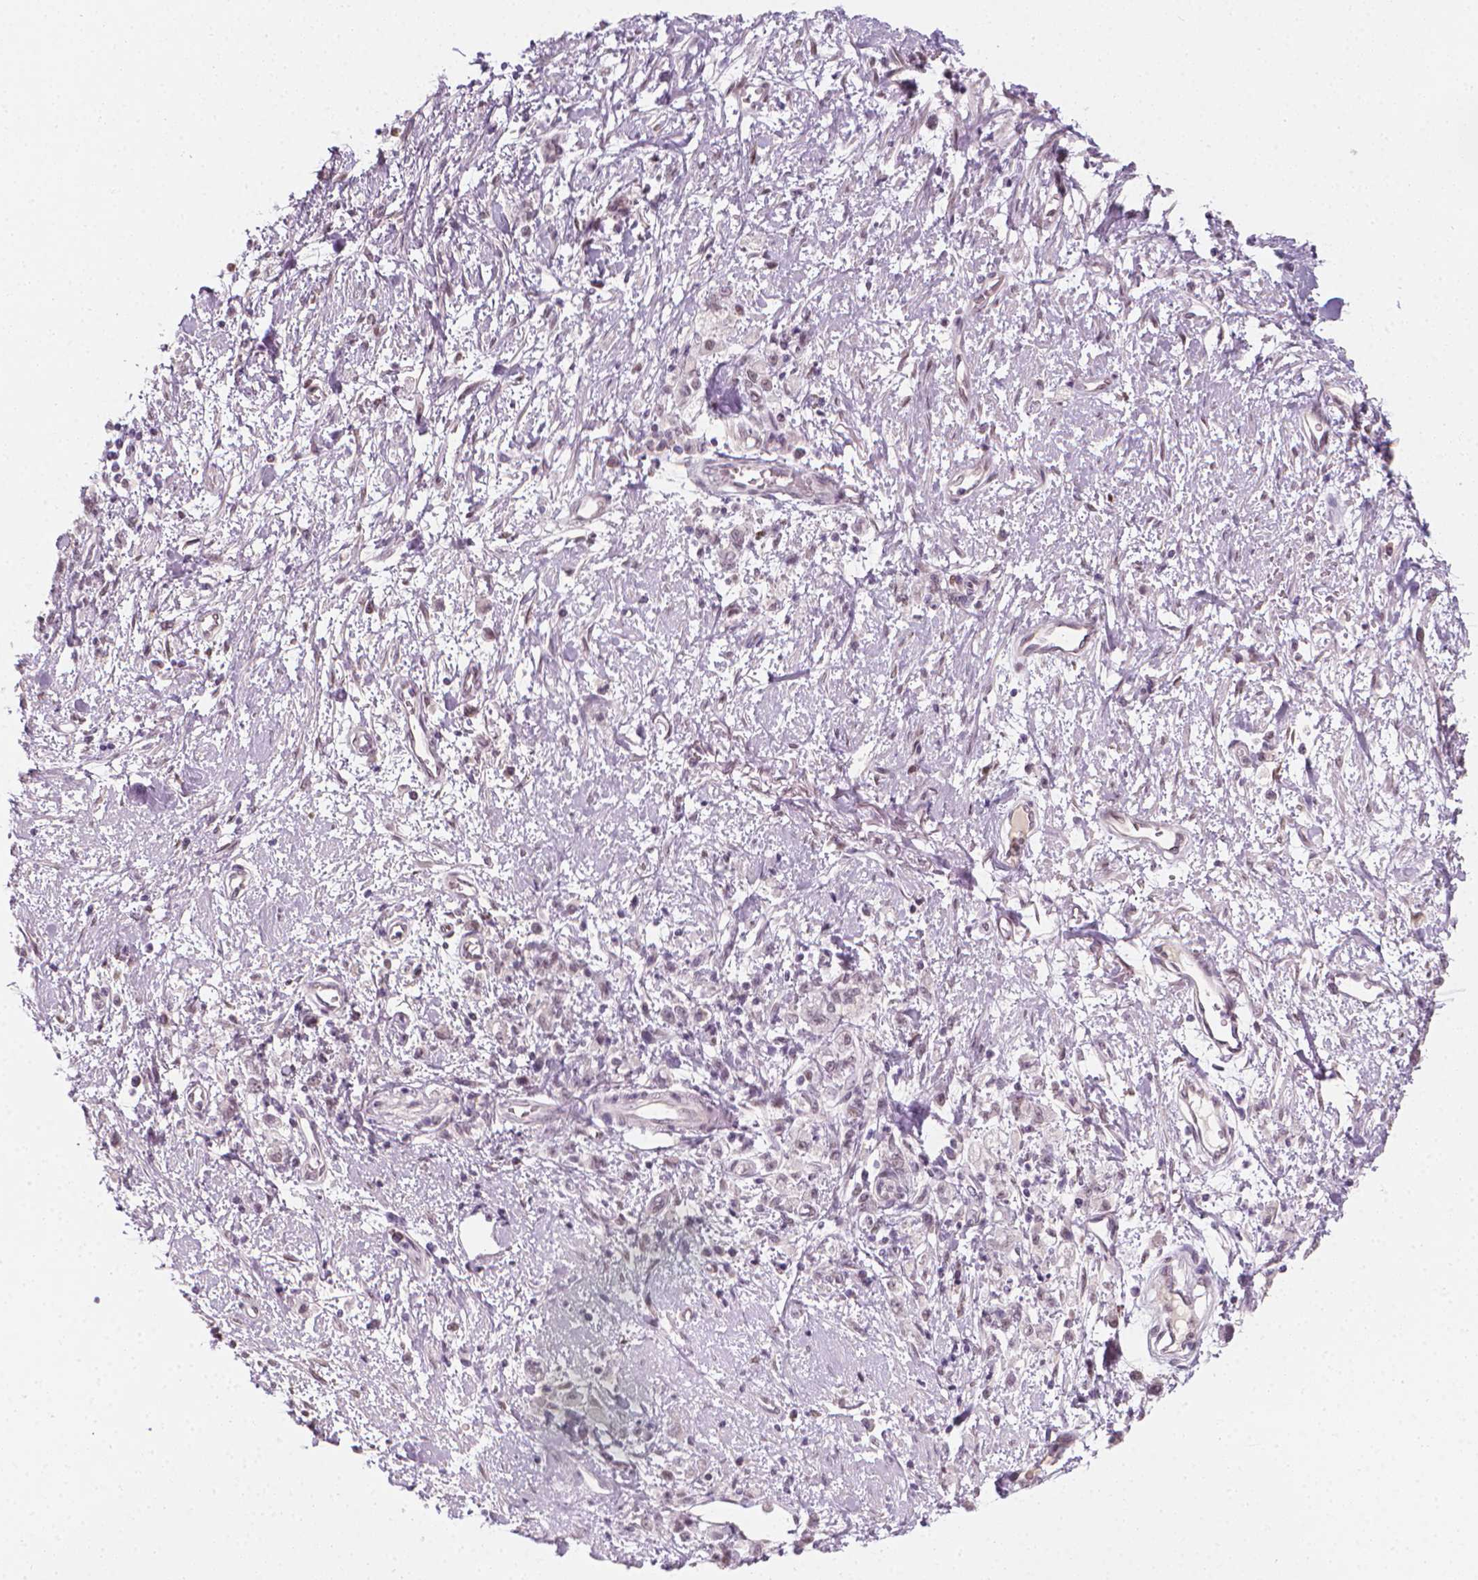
{"staining": {"intensity": "negative", "quantity": "none", "location": "none"}, "tissue": "stomach cancer", "cell_type": "Tumor cells", "image_type": "cancer", "snomed": [{"axis": "morphology", "description": "Adenocarcinoma, NOS"}, {"axis": "topography", "description": "Stomach"}], "caption": "Stomach adenocarcinoma was stained to show a protein in brown. There is no significant staining in tumor cells.", "gene": "CDKN1C", "patient": {"sex": "male", "age": 77}}